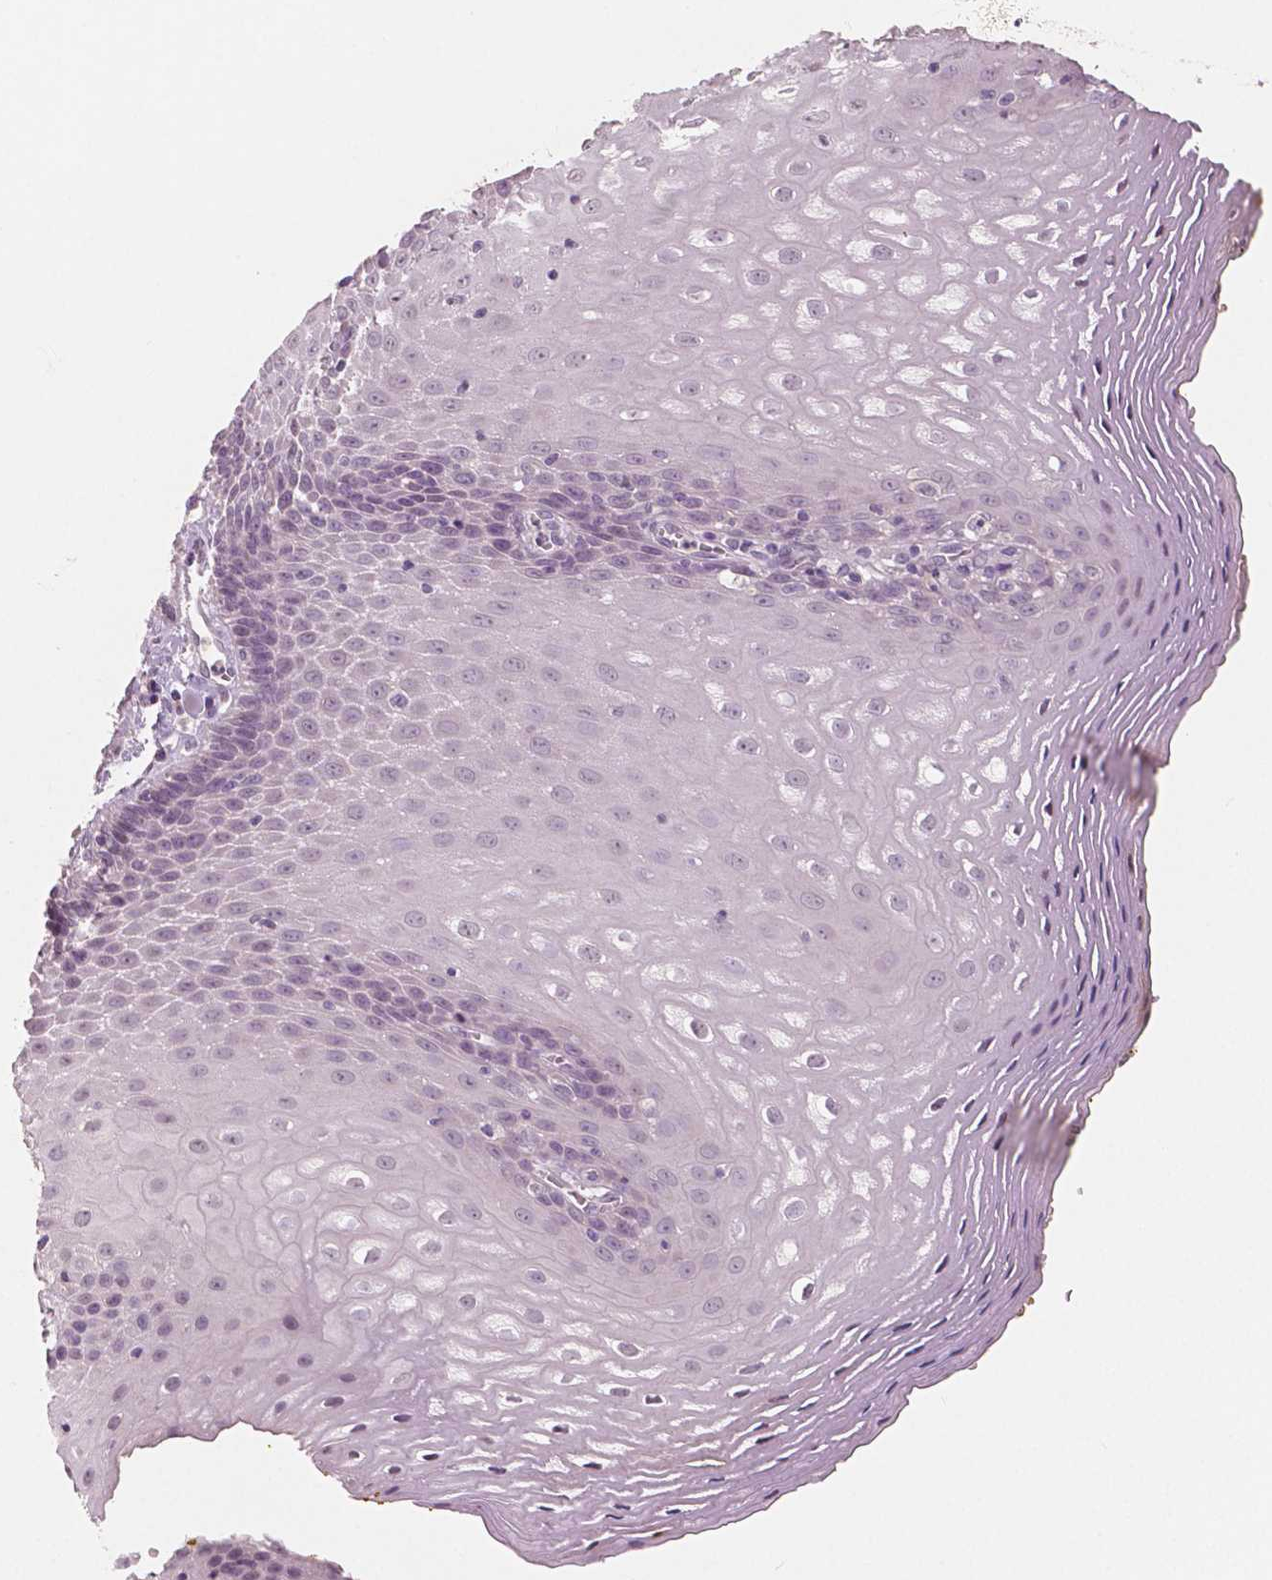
{"staining": {"intensity": "negative", "quantity": "none", "location": "none"}, "tissue": "esophagus", "cell_type": "Squamous epithelial cells", "image_type": "normal", "snomed": [{"axis": "morphology", "description": "Normal tissue, NOS"}, {"axis": "topography", "description": "Esophagus"}], "caption": "Squamous epithelial cells show no significant positivity in normal esophagus. Nuclei are stained in blue.", "gene": "RNASE7", "patient": {"sex": "female", "age": 68}}